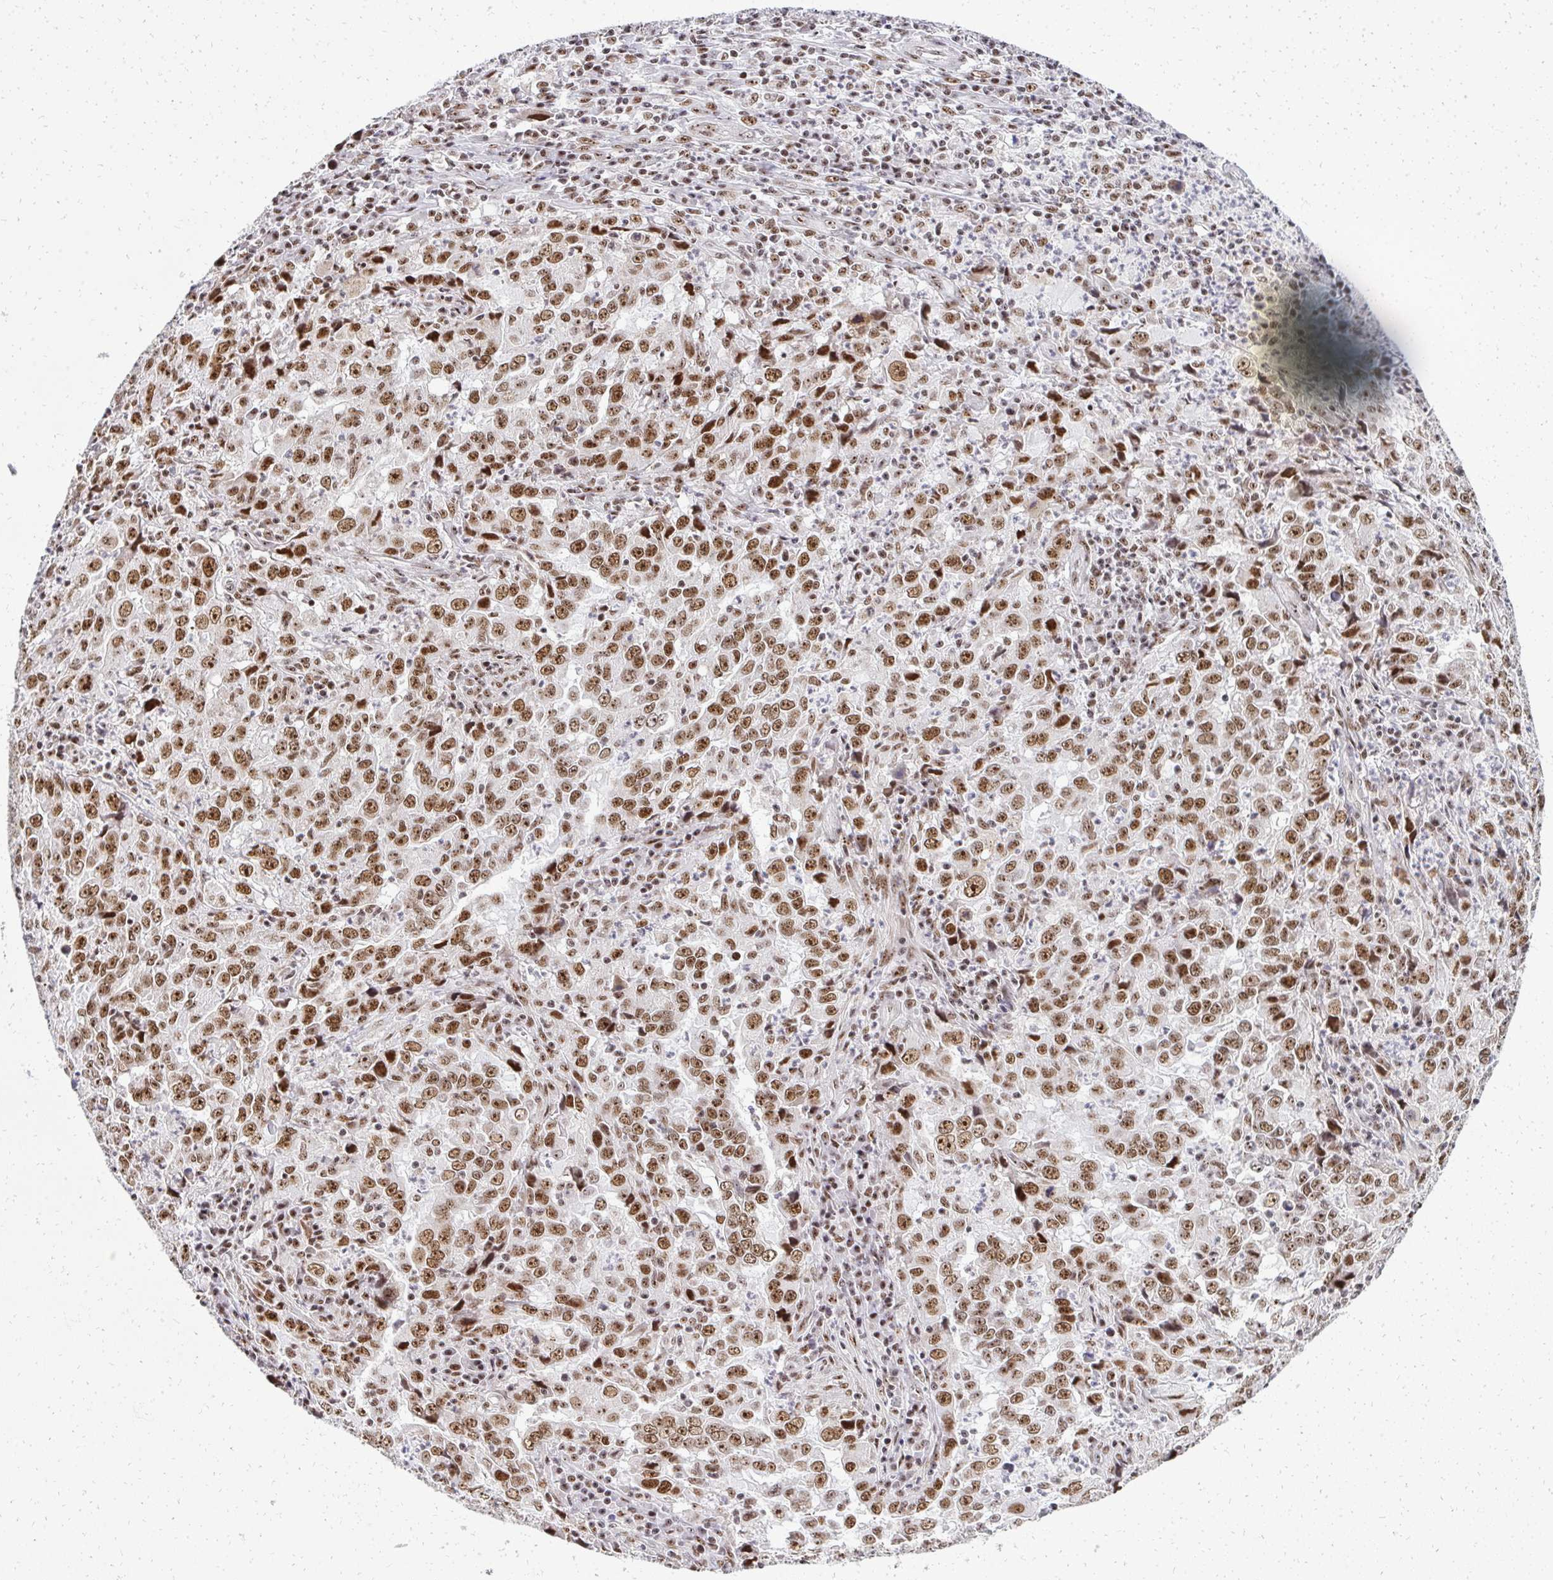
{"staining": {"intensity": "strong", "quantity": ">75%", "location": "nuclear"}, "tissue": "lung cancer", "cell_type": "Tumor cells", "image_type": "cancer", "snomed": [{"axis": "morphology", "description": "Adenocarcinoma, NOS"}, {"axis": "topography", "description": "Lung"}], "caption": "Immunohistochemical staining of human lung cancer demonstrates strong nuclear protein positivity in about >75% of tumor cells.", "gene": "SIRT7", "patient": {"sex": "male", "age": 67}}